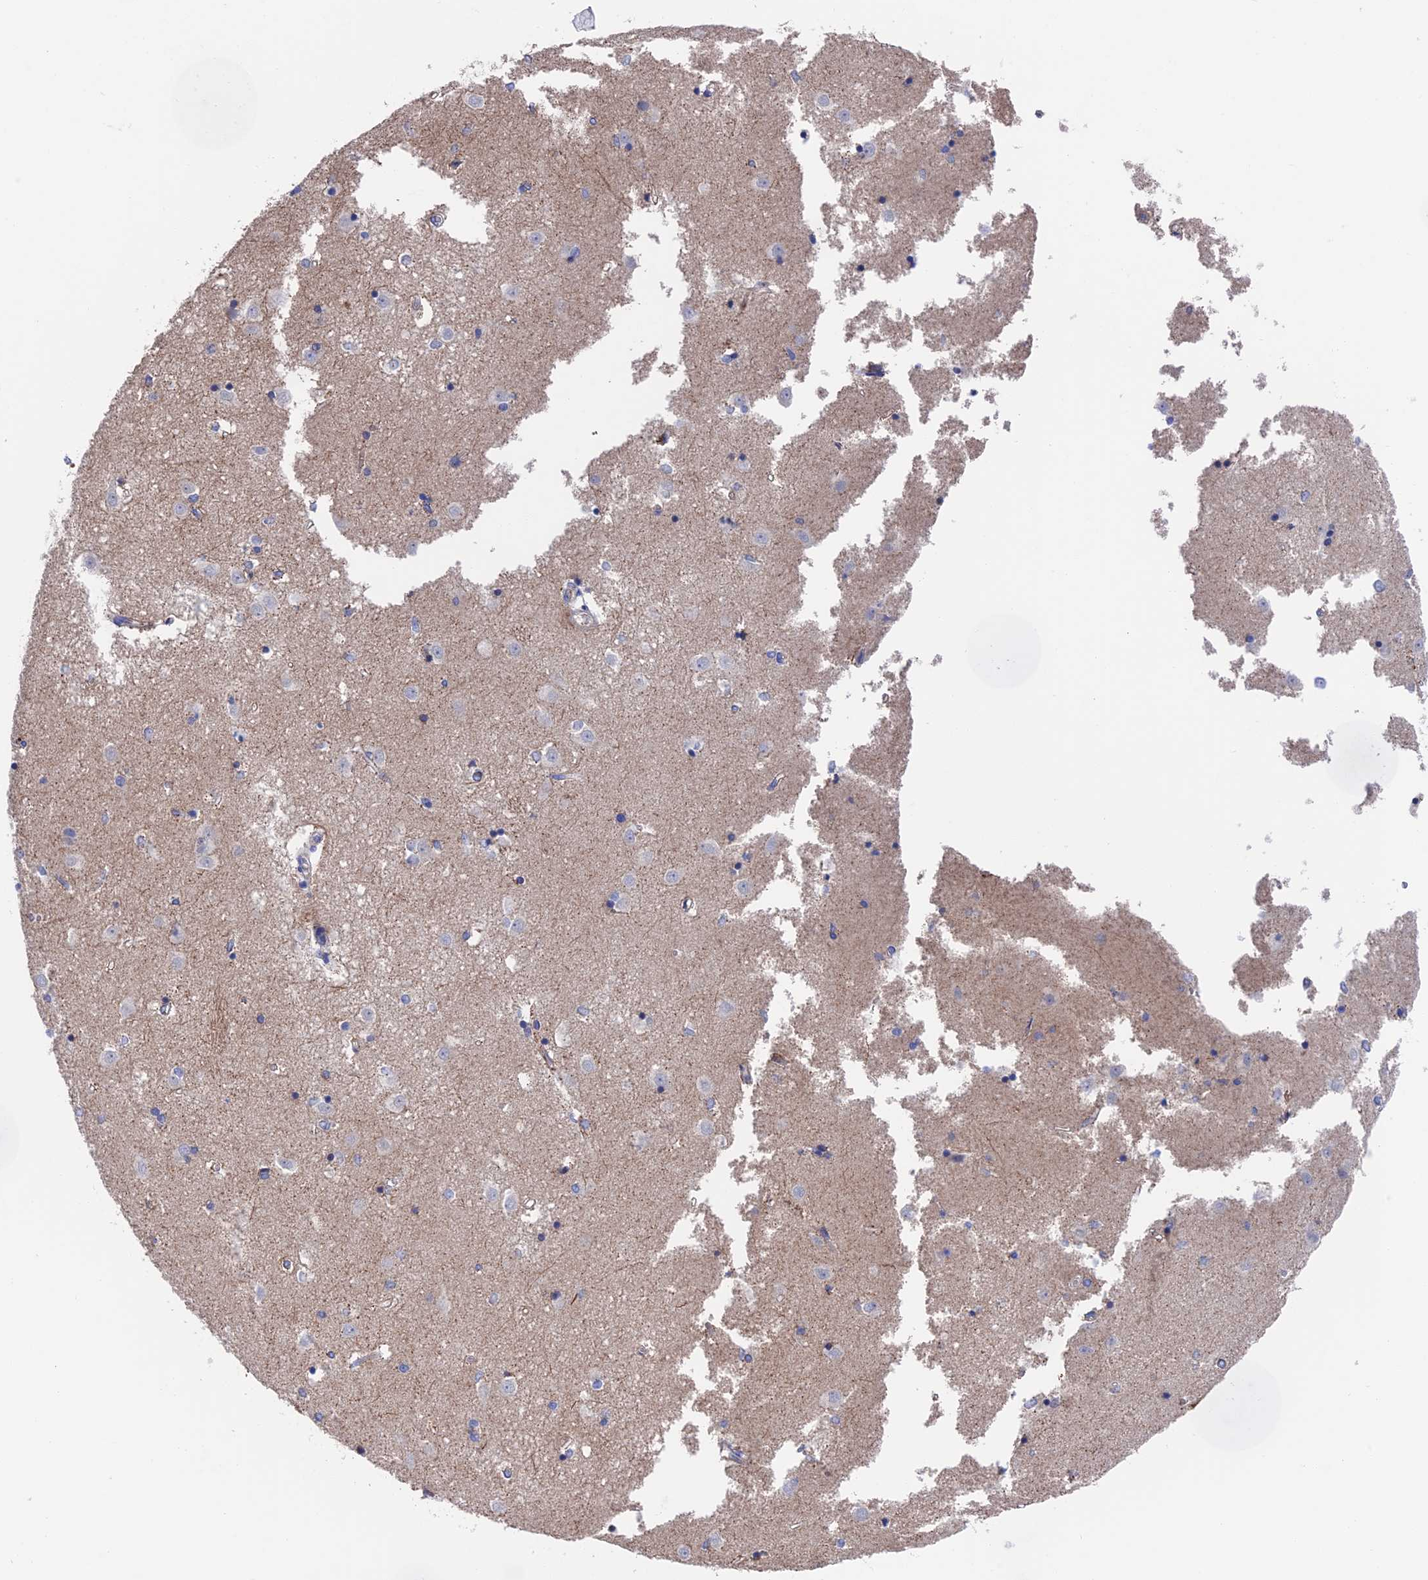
{"staining": {"intensity": "moderate", "quantity": "<25%", "location": "cytoplasmic/membranous"}, "tissue": "caudate", "cell_type": "Glial cells", "image_type": "normal", "snomed": [{"axis": "morphology", "description": "Normal tissue, NOS"}, {"axis": "topography", "description": "Lateral ventricle wall"}], "caption": "Immunohistochemical staining of unremarkable caudate exhibits moderate cytoplasmic/membranous protein positivity in about <25% of glial cells. (DAB (3,3'-diaminobenzidine) IHC, brown staining for protein, blue staining for nuclei).", "gene": "HPF1", "patient": {"sex": "male", "age": 45}}